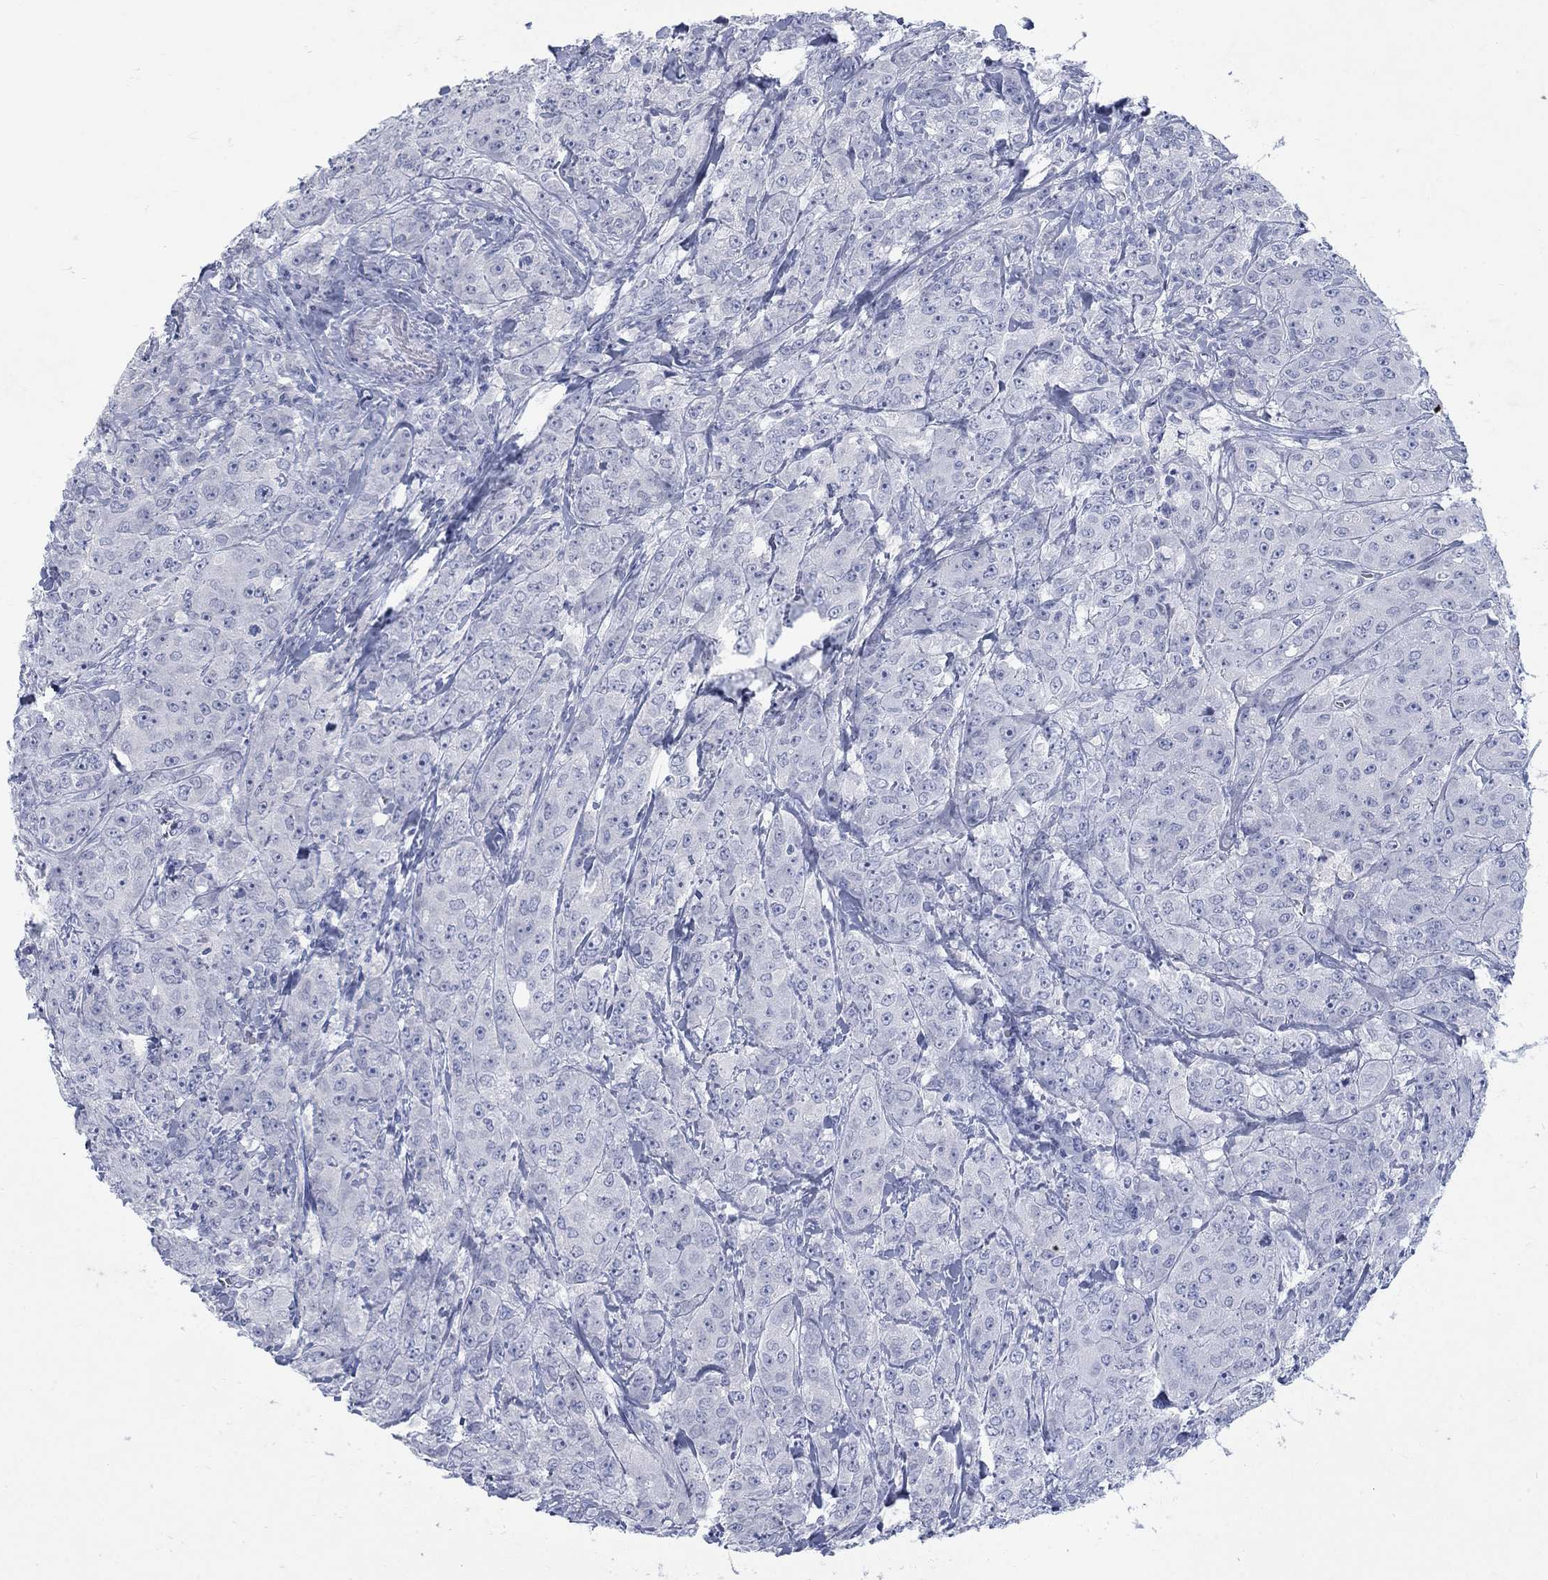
{"staining": {"intensity": "negative", "quantity": "none", "location": "none"}, "tissue": "breast cancer", "cell_type": "Tumor cells", "image_type": "cancer", "snomed": [{"axis": "morphology", "description": "Duct carcinoma"}, {"axis": "topography", "description": "Breast"}], "caption": "IHC histopathology image of human breast cancer (infiltrating ductal carcinoma) stained for a protein (brown), which shows no staining in tumor cells.", "gene": "RFTN2", "patient": {"sex": "female", "age": 43}}